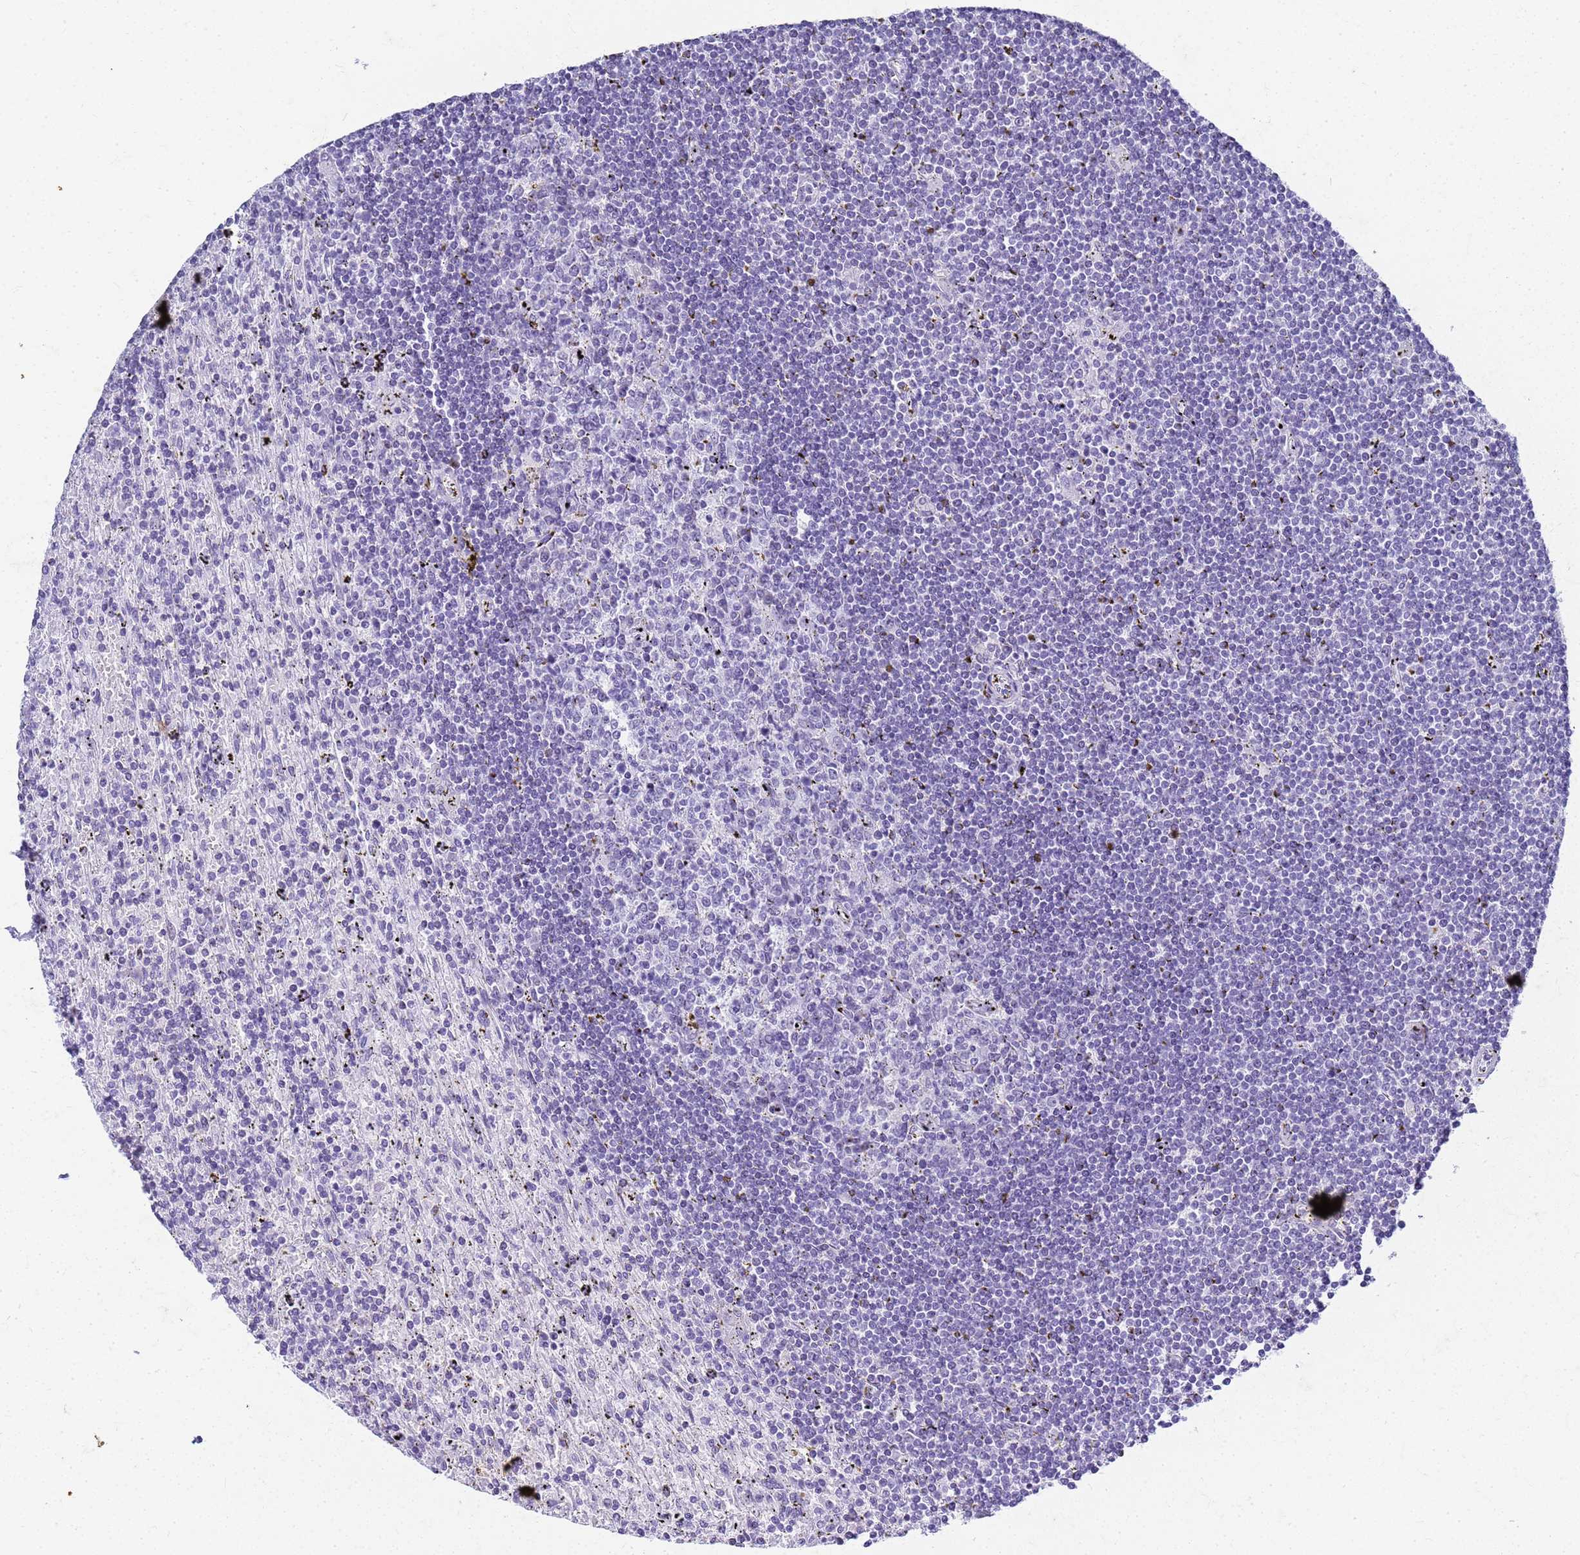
{"staining": {"intensity": "negative", "quantity": "none", "location": "none"}, "tissue": "lymphoma", "cell_type": "Tumor cells", "image_type": "cancer", "snomed": [{"axis": "morphology", "description": "Malignant lymphoma, non-Hodgkin's type, Low grade"}, {"axis": "topography", "description": "Spleen"}], "caption": "DAB (3,3'-diaminobenzidine) immunohistochemical staining of human lymphoma displays no significant expression in tumor cells. (DAB immunohistochemistry visualized using brightfield microscopy, high magnification).", "gene": "SLC7A9", "patient": {"sex": "male", "age": 76}}